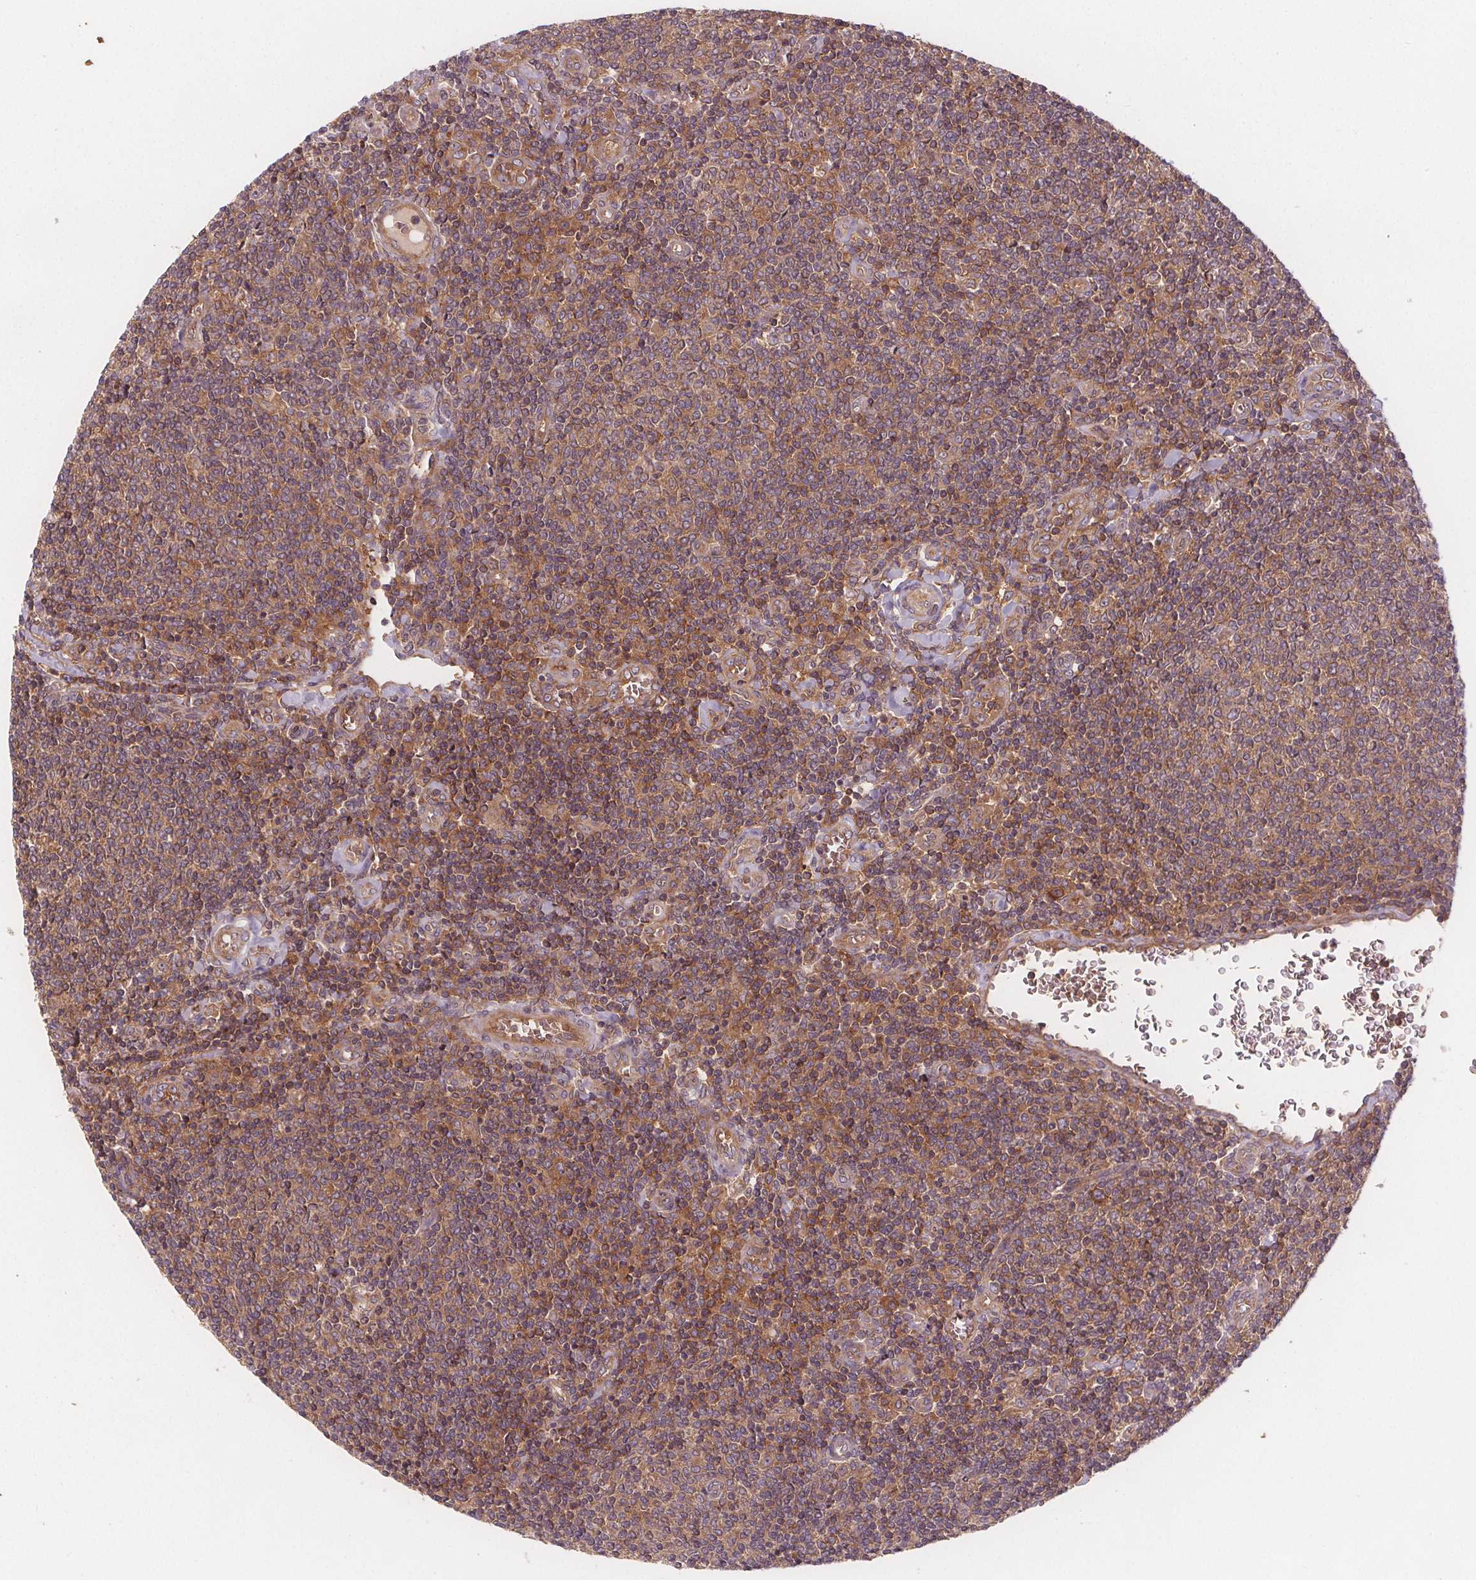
{"staining": {"intensity": "moderate", "quantity": ">75%", "location": "cytoplasmic/membranous"}, "tissue": "lymphoma", "cell_type": "Tumor cells", "image_type": "cancer", "snomed": [{"axis": "morphology", "description": "Malignant lymphoma, non-Hodgkin's type, Low grade"}, {"axis": "topography", "description": "Lymph node"}], "caption": "IHC histopathology image of neoplastic tissue: lymphoma stained using immunohistochemistry exhibits medium levels of moderate protein expression localized specifically in the cytoplasmic/membranous of tumor cells, appearing as a cytoplasmic/membranous brown color.", "gene": "EIF3D", "patient": {"sex": "male", "age": 52}}